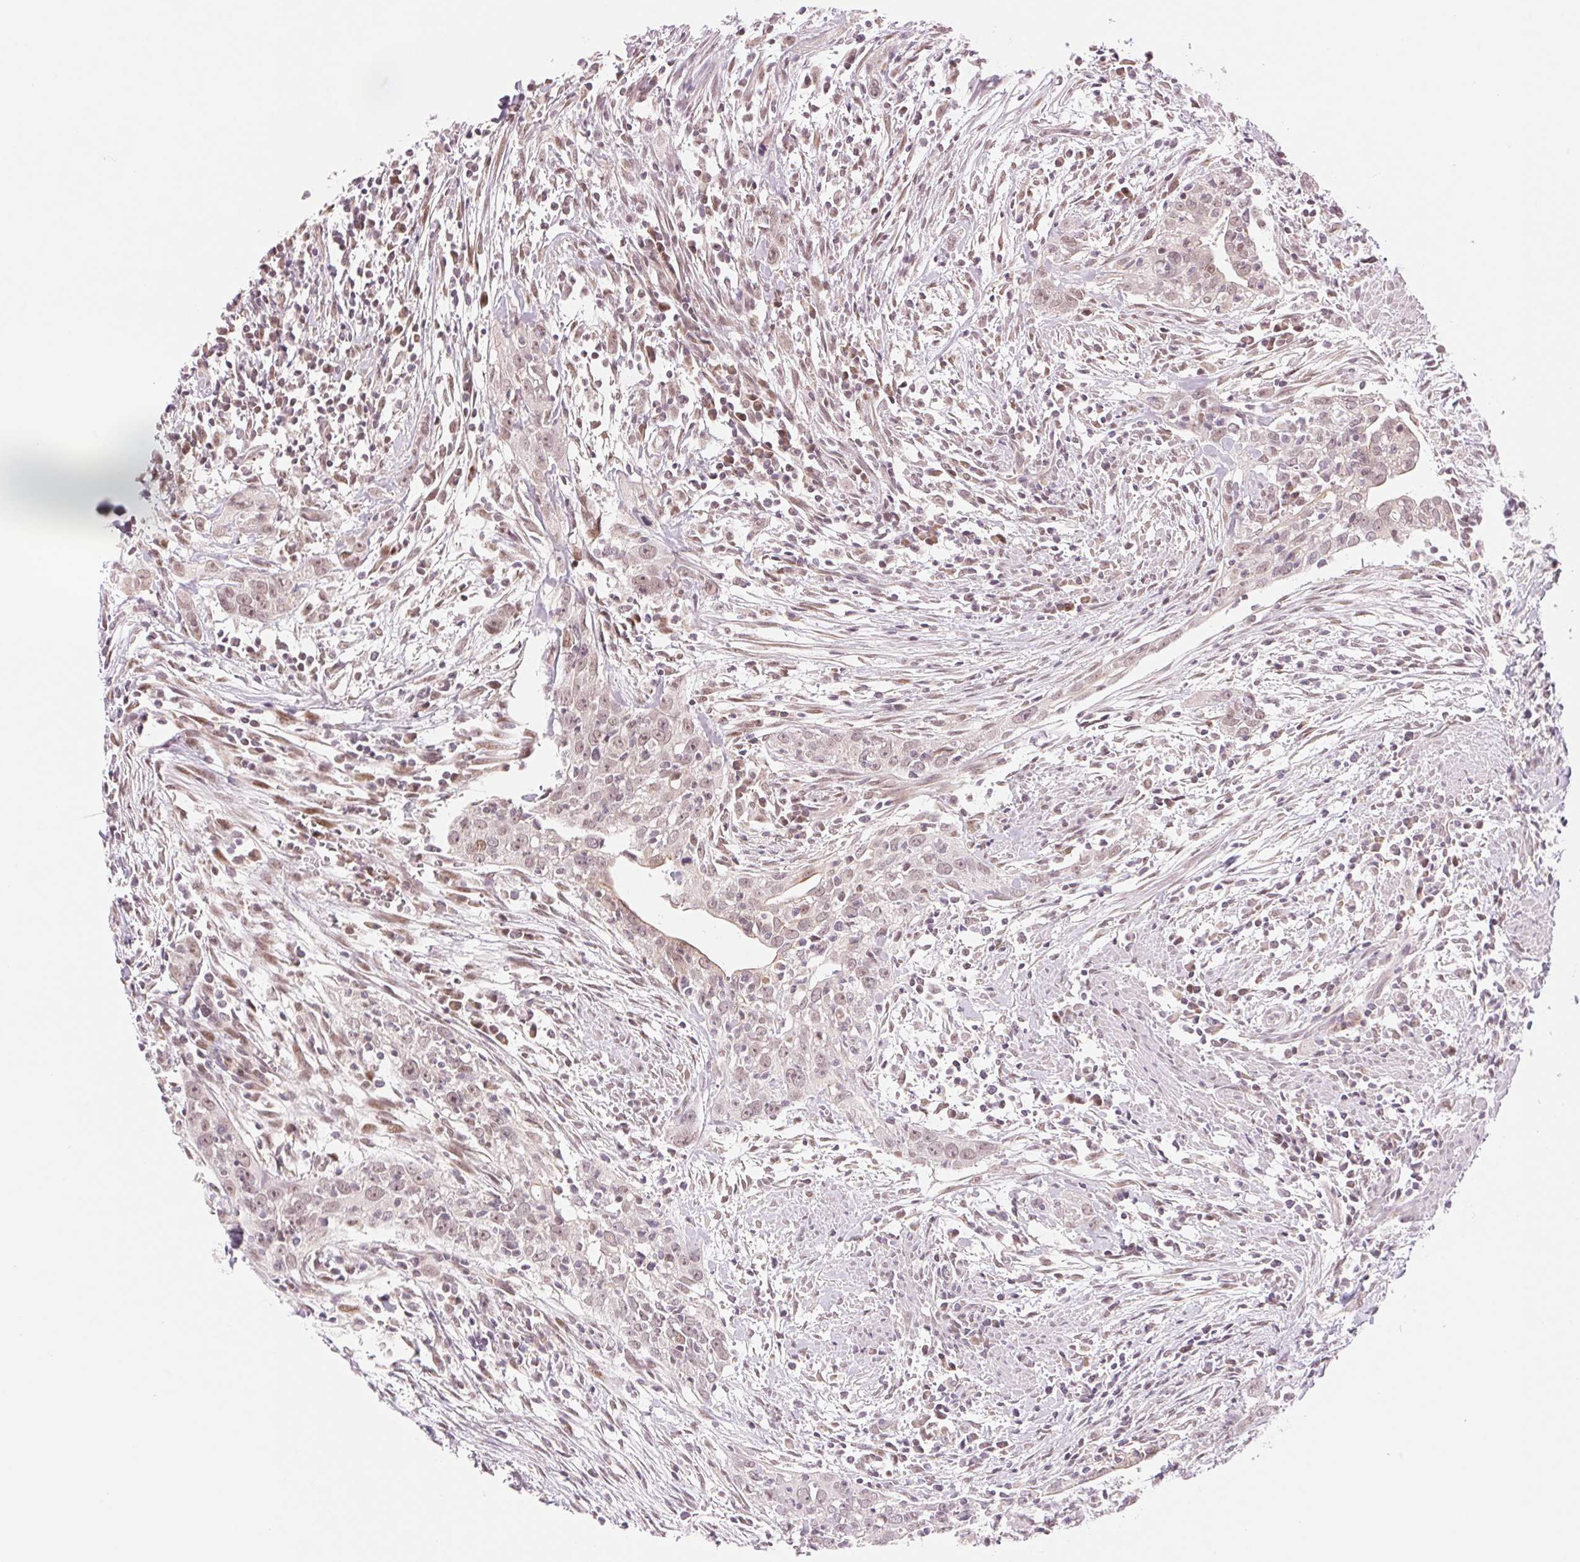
{"staining": {"intensity": "weak", "quantity": "<25%", "location": "nuclear"}, "tissue": "urothelial cancer", "cell_type": "Tumor cells", "image_type": "cancer", "snomed": [{"axis": "morphology", "description": "Urothelial carcinoma, High grade"}, {"axis": "topography", "description": "Urinary bladder"}], "caption": "A photomicrograph of urothelial carcinoma (high-grade) stained for a protein reveals no brown staining in tumor cells.", "gene": "ARHGAP32", "patient": {"sex": "male", "age": 83}}